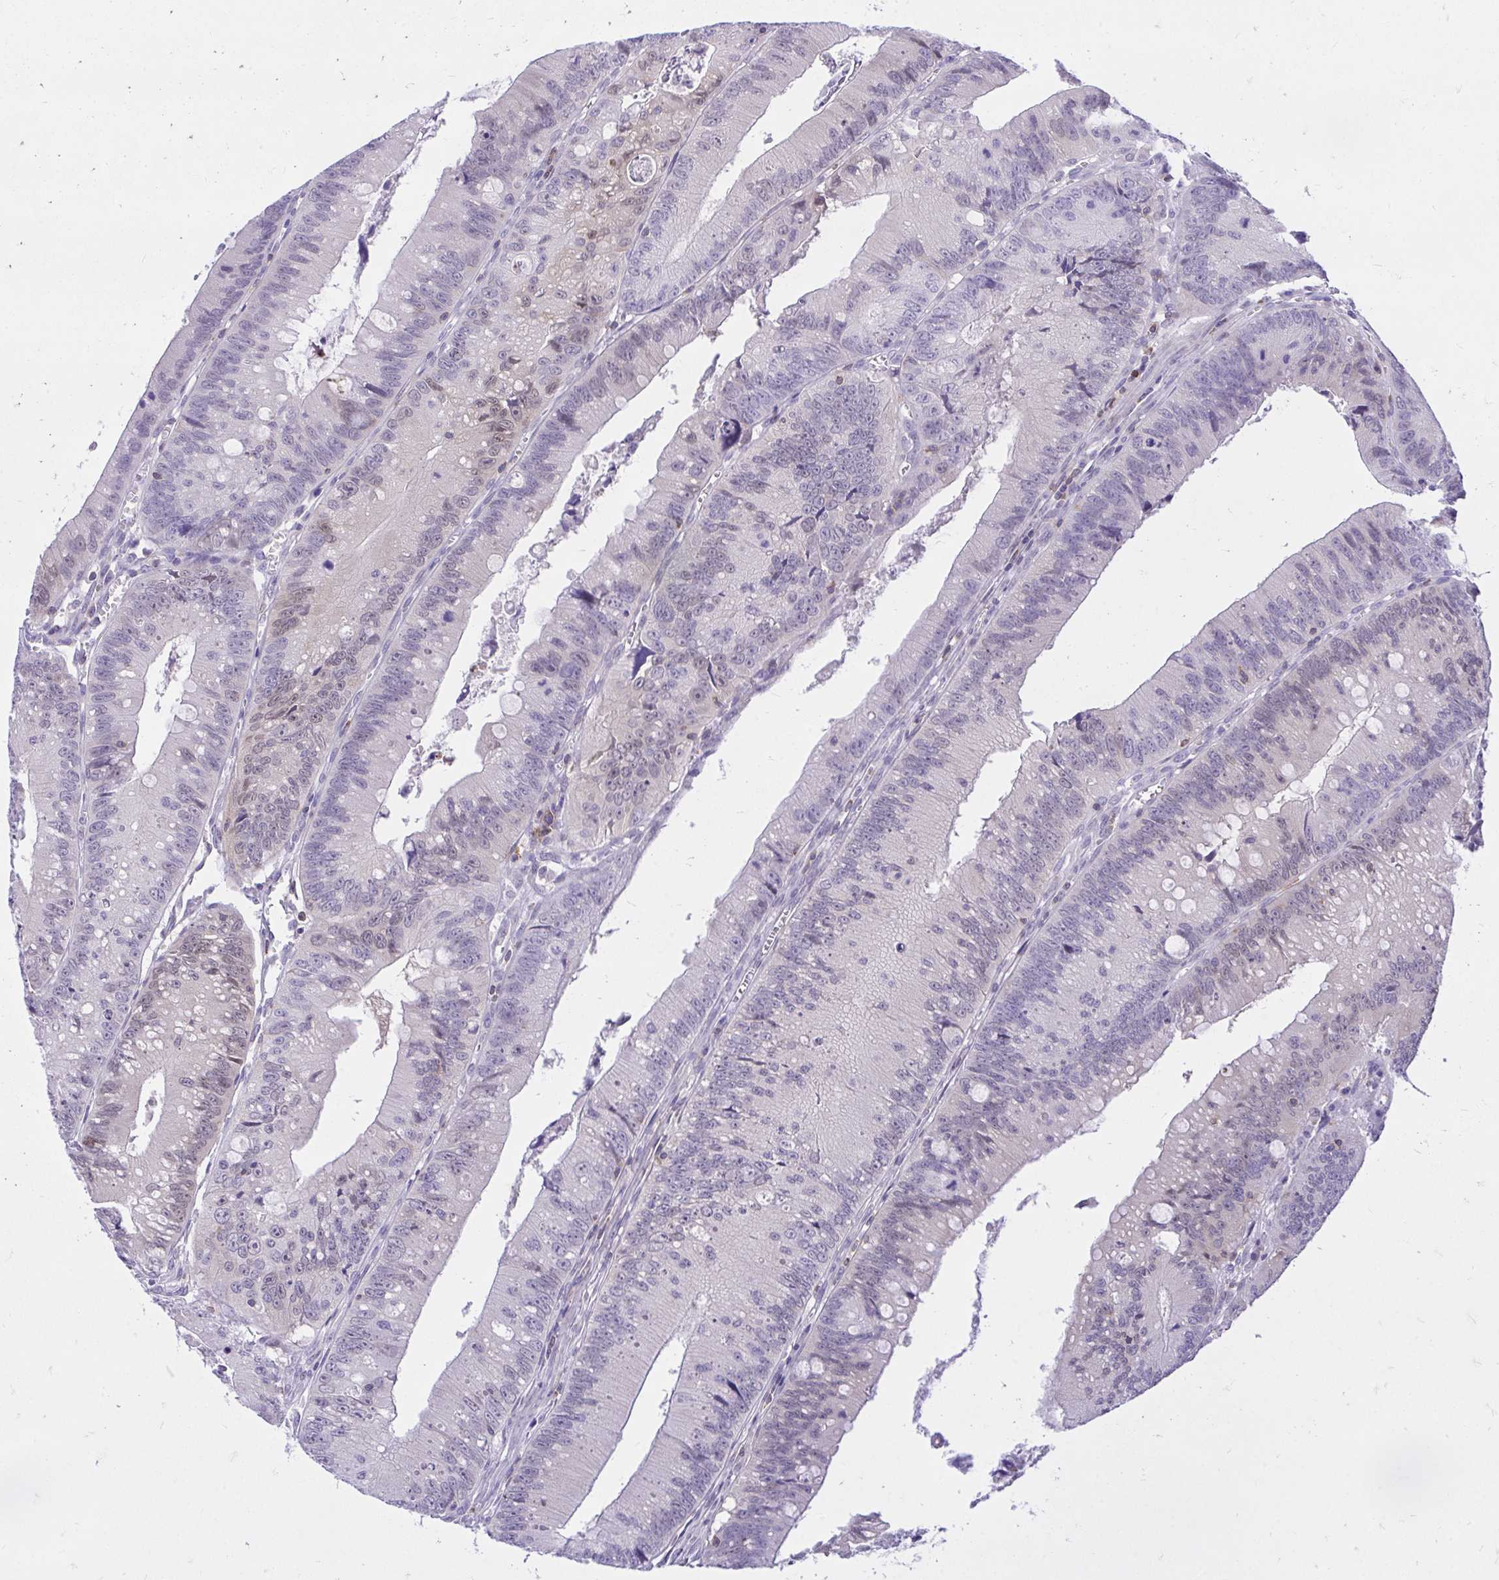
{"staining": {"intensity": "weak", "quantity": "<25%", "location": "nuclear"}, "tissue": "colorectal cancer", "cell_type": "Tumor cells", "image_type": "cancer", "snomed": [{"axis": "morphology", "description": "Adenocarcinoma, NOS"}, {"axis": "topography", "description": "Rectum"}], "caption": "Protein analysis of colorectal cancer shows no significant staining in tumor cells.", "gene": "CXCL8", "patient": {"sex": "female", "age": 81}}